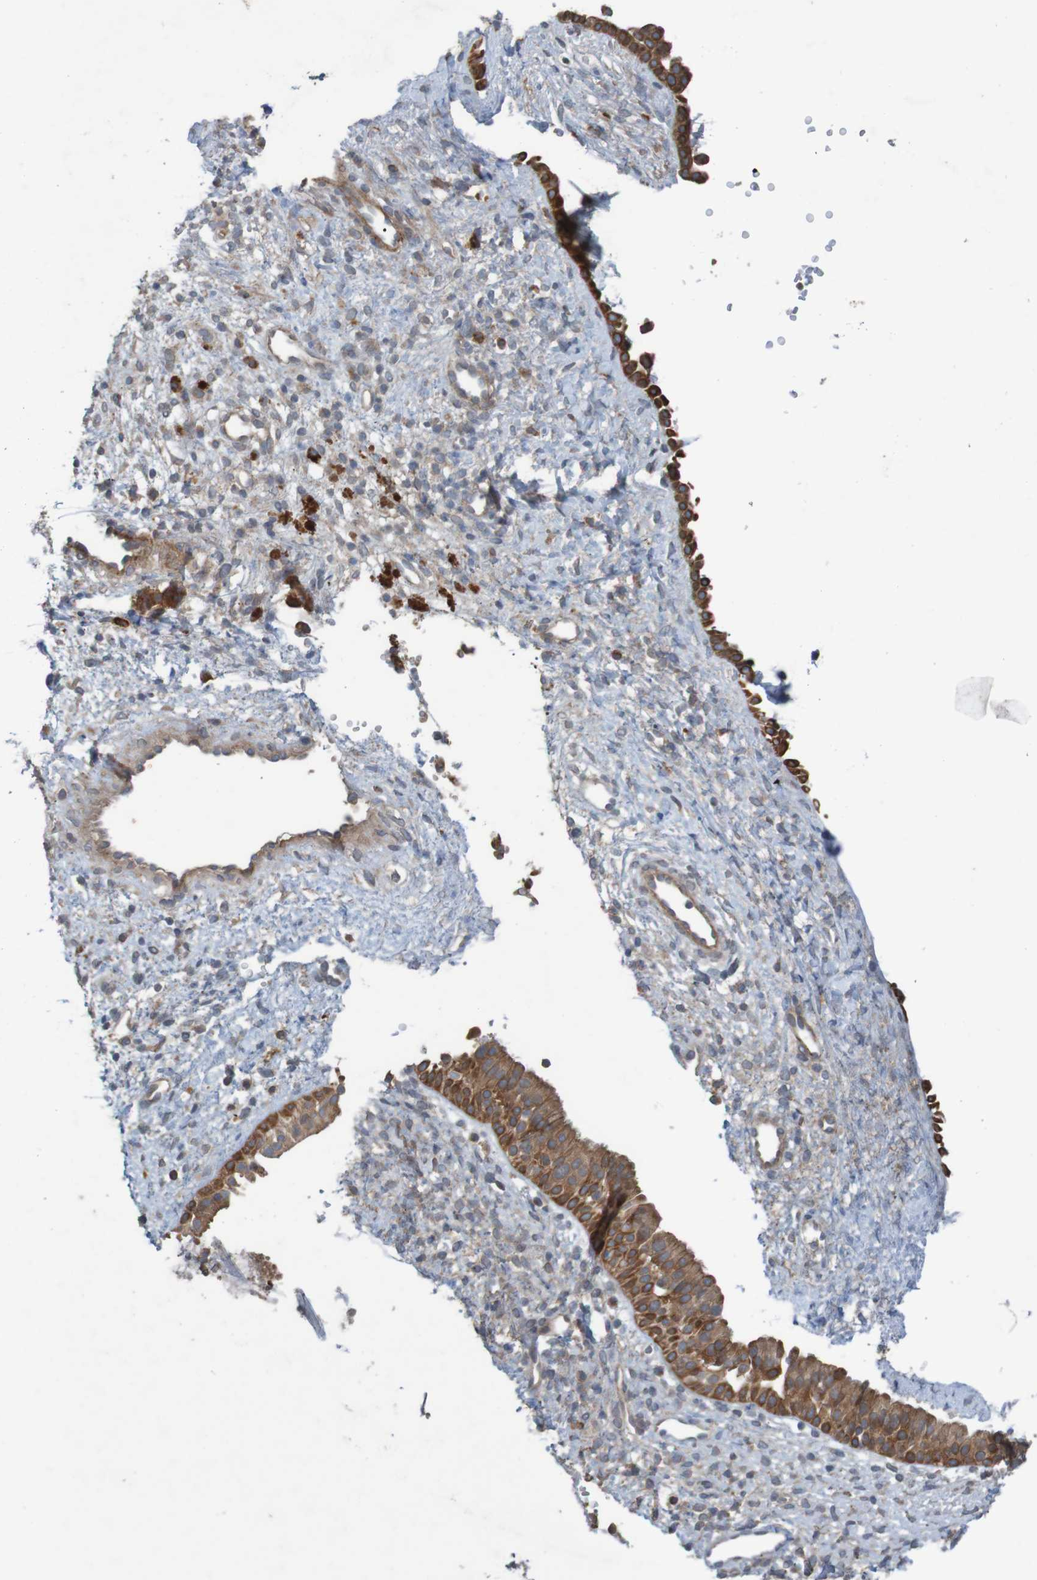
{"staining": {"intensity": "moderate", "quantity": ">75%", "location": "cytoplasmic/membranous"}, "tissue": "nasopharynx", "cell_type": "Respiratory epithelial cells", "image_type": "normal", "snomed": [{"axis": "morphology", "description": "Normal tissue, NOS"}, {"axis": "topography", "description": "Nasopharynx"}], "caption": "Normal nasopharynx reveals moderate cytoplasmic/membranous expression in approximately >75% of respiratory epithelial cells, visualized by immunohistochemistry. The staining is performed using DAB (3,3'-diaminobenzidine) brown chromogen to label protein expression. The nuclei are counter-stained blue using hematoxylin.", "gene": "B3GAT2", "patient": {"sex": "male", "age": 22}}